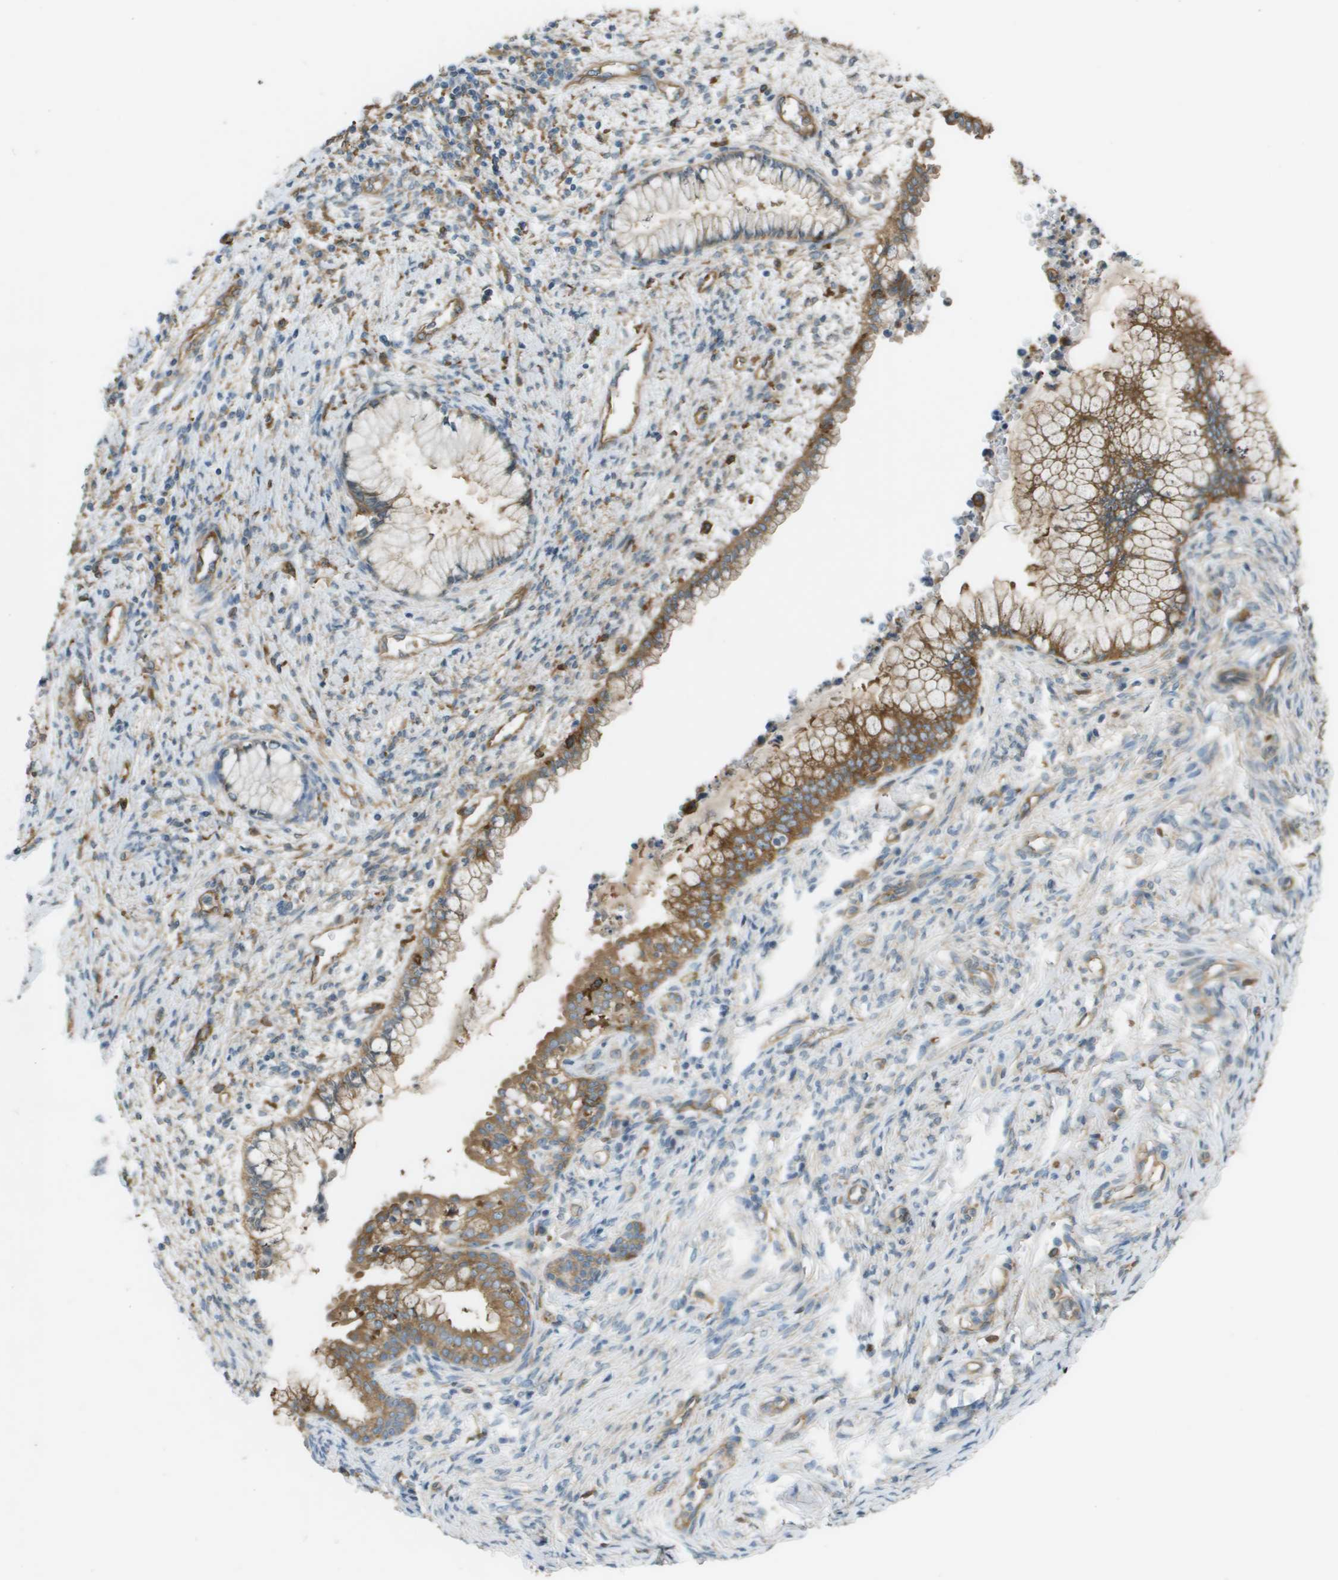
{"staining": {"intensity": "moderate", "quantity": ">75%", "location": "cytoplasmic/membranous"}, "tissue": "cervical cancer", "cell_type": "Tumor cells", "image_type": "cancer", "snomed": [{"axis": "morphology", "description": "Squamous cell carcinoma, NOS"}, {"axis": "topography", "description": "Cervix"}], "caption": "A brown stain highlights moderate cytoplasmic/membranous staining of a protein in cervical cancer (squamous cell carcinoma) tumor cells.", "gene": "CORO1B", "patient": {"sex": "female", "age": 63}}